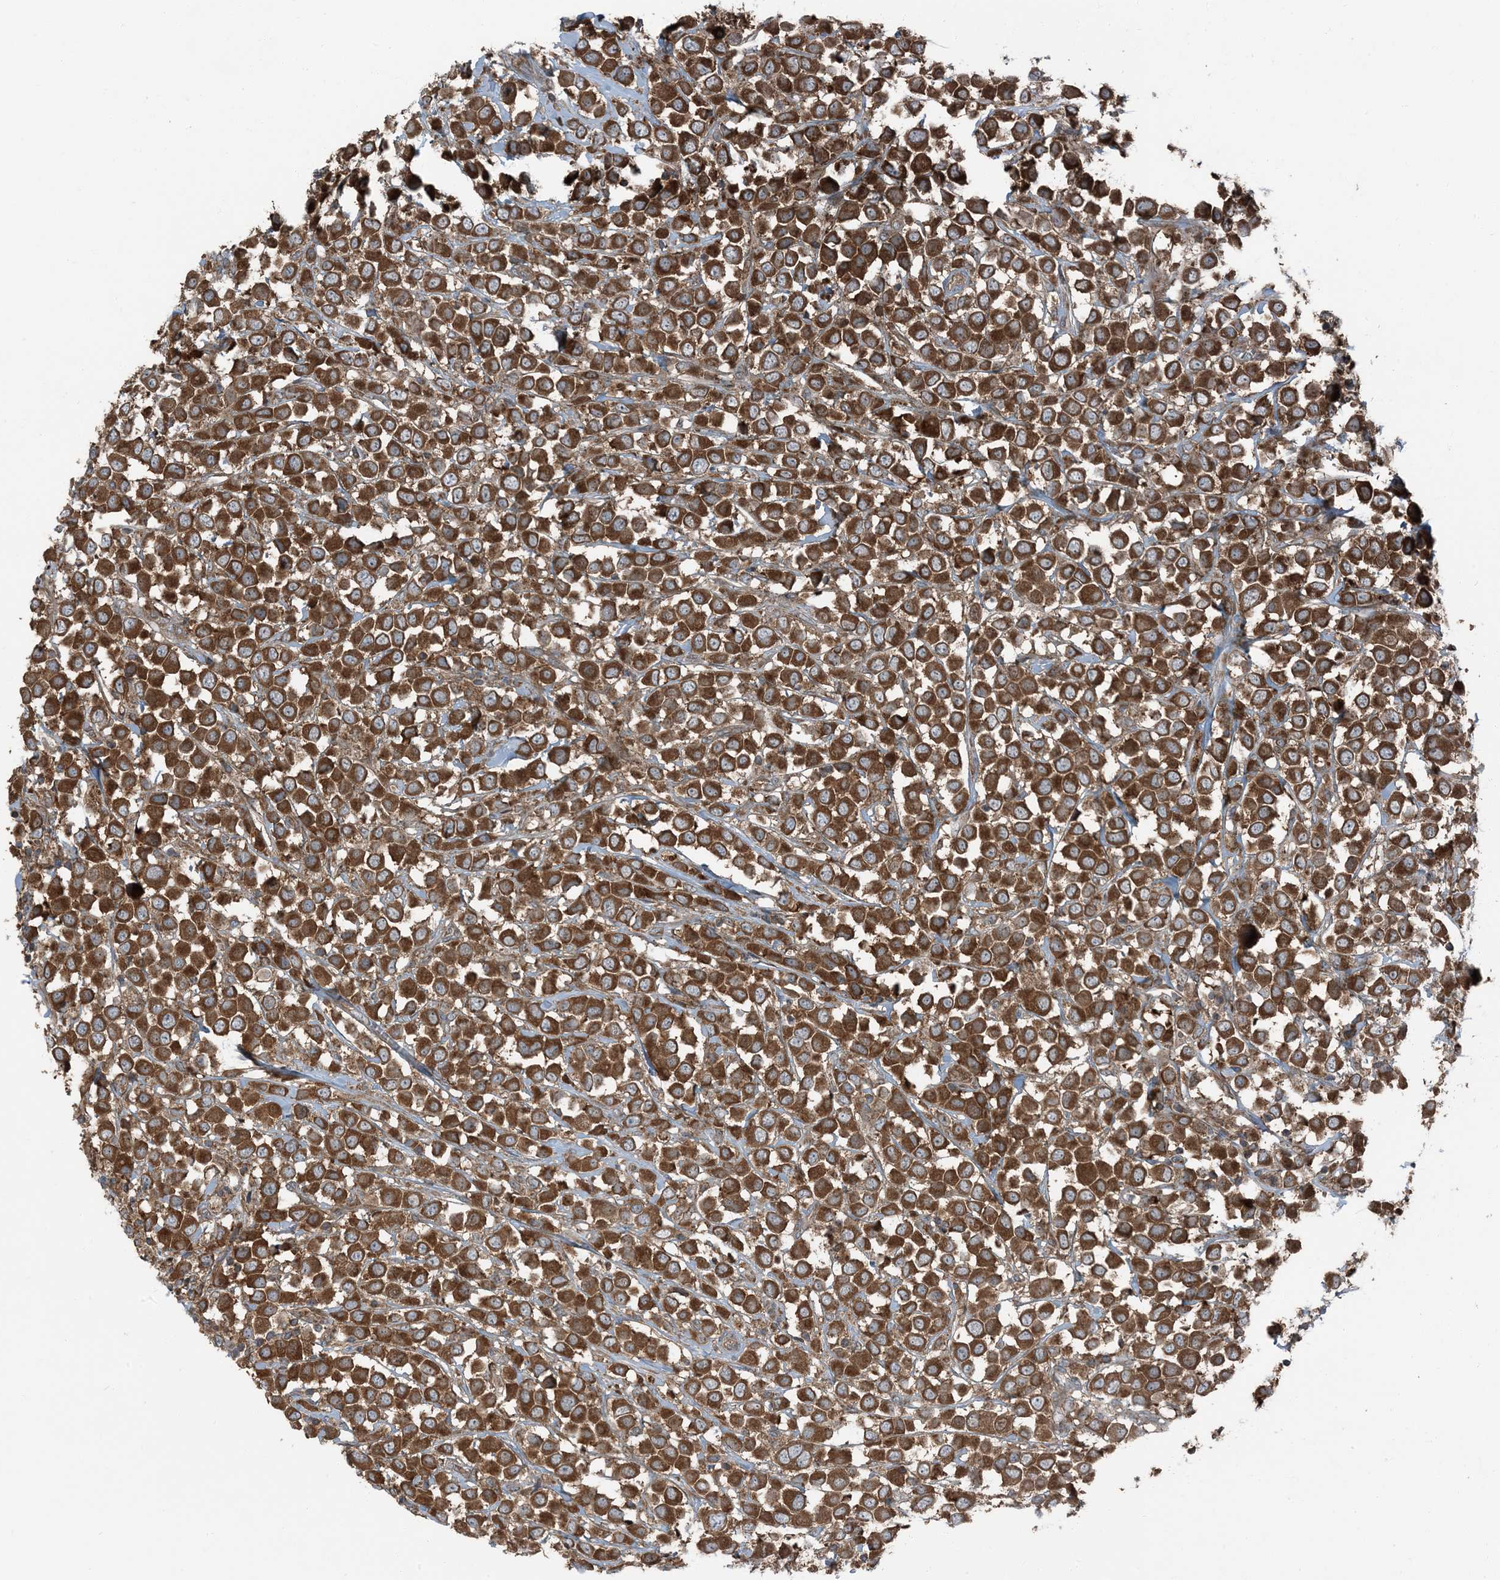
{"staining": {"intensity": "strong", "quantity": ">75%", "location": "cytoplasmic/membranous"}, "tissue": "breast cancer", "cell_type": "Tumor cells", "image_type": "cancer", "snomed": [{"axis": "morphology", "description": "Duct carcinoma"}, {"axis": "topography", "description": "Breast"}], "caption": "Immunohistochemical staining of human invasive ductal carcinoma (breast) shows high levels of strong cytoplasmic/membranous positivity in approximately >75% of tumor cells. The staining was performed using DAB to visualize the protein expression in brown, while the nuclei were stained in blue with hematoxylin (Magnification: 20x).", "gene": "RAB3GAP1", "patient": {"sex": "female", "age": 61}}